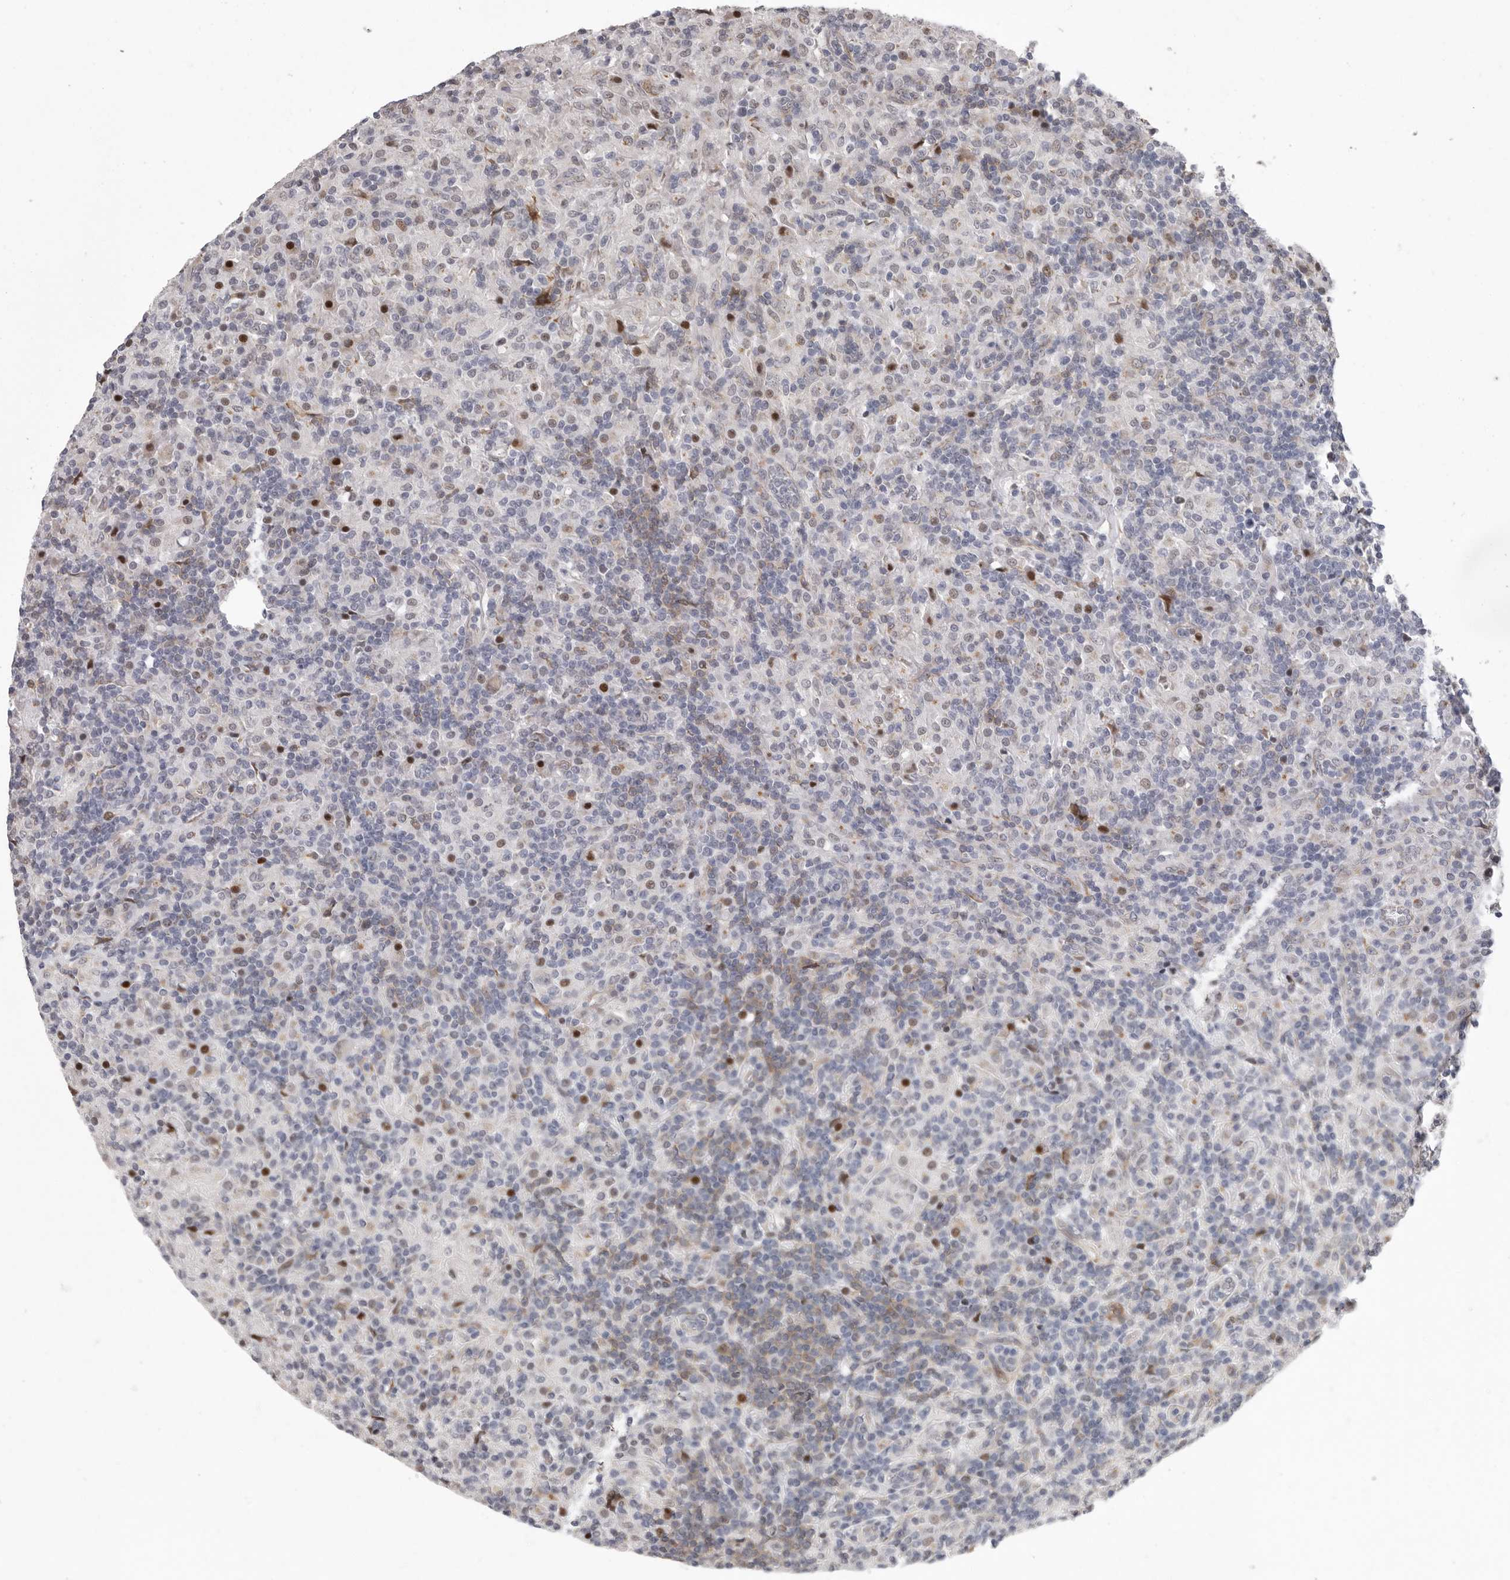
{"staining": {"intensity": "negative", "quantity": "none", "location": "none"}, "tissue": "lymphoma", "cell_type": "Tumor cells", "image_type": "cancer", "snomed": [{"axis": "morphology", "description": "Hodgkin's disease, NOS"}, {"axis": "topography", "description": "Lymph node"}], "caption": "The histopathology image demonstrates no significant staining in tumor cells of lymphoma.", "gene": "RALGPS2", "patient": {"sex": "male", "age": 70}}